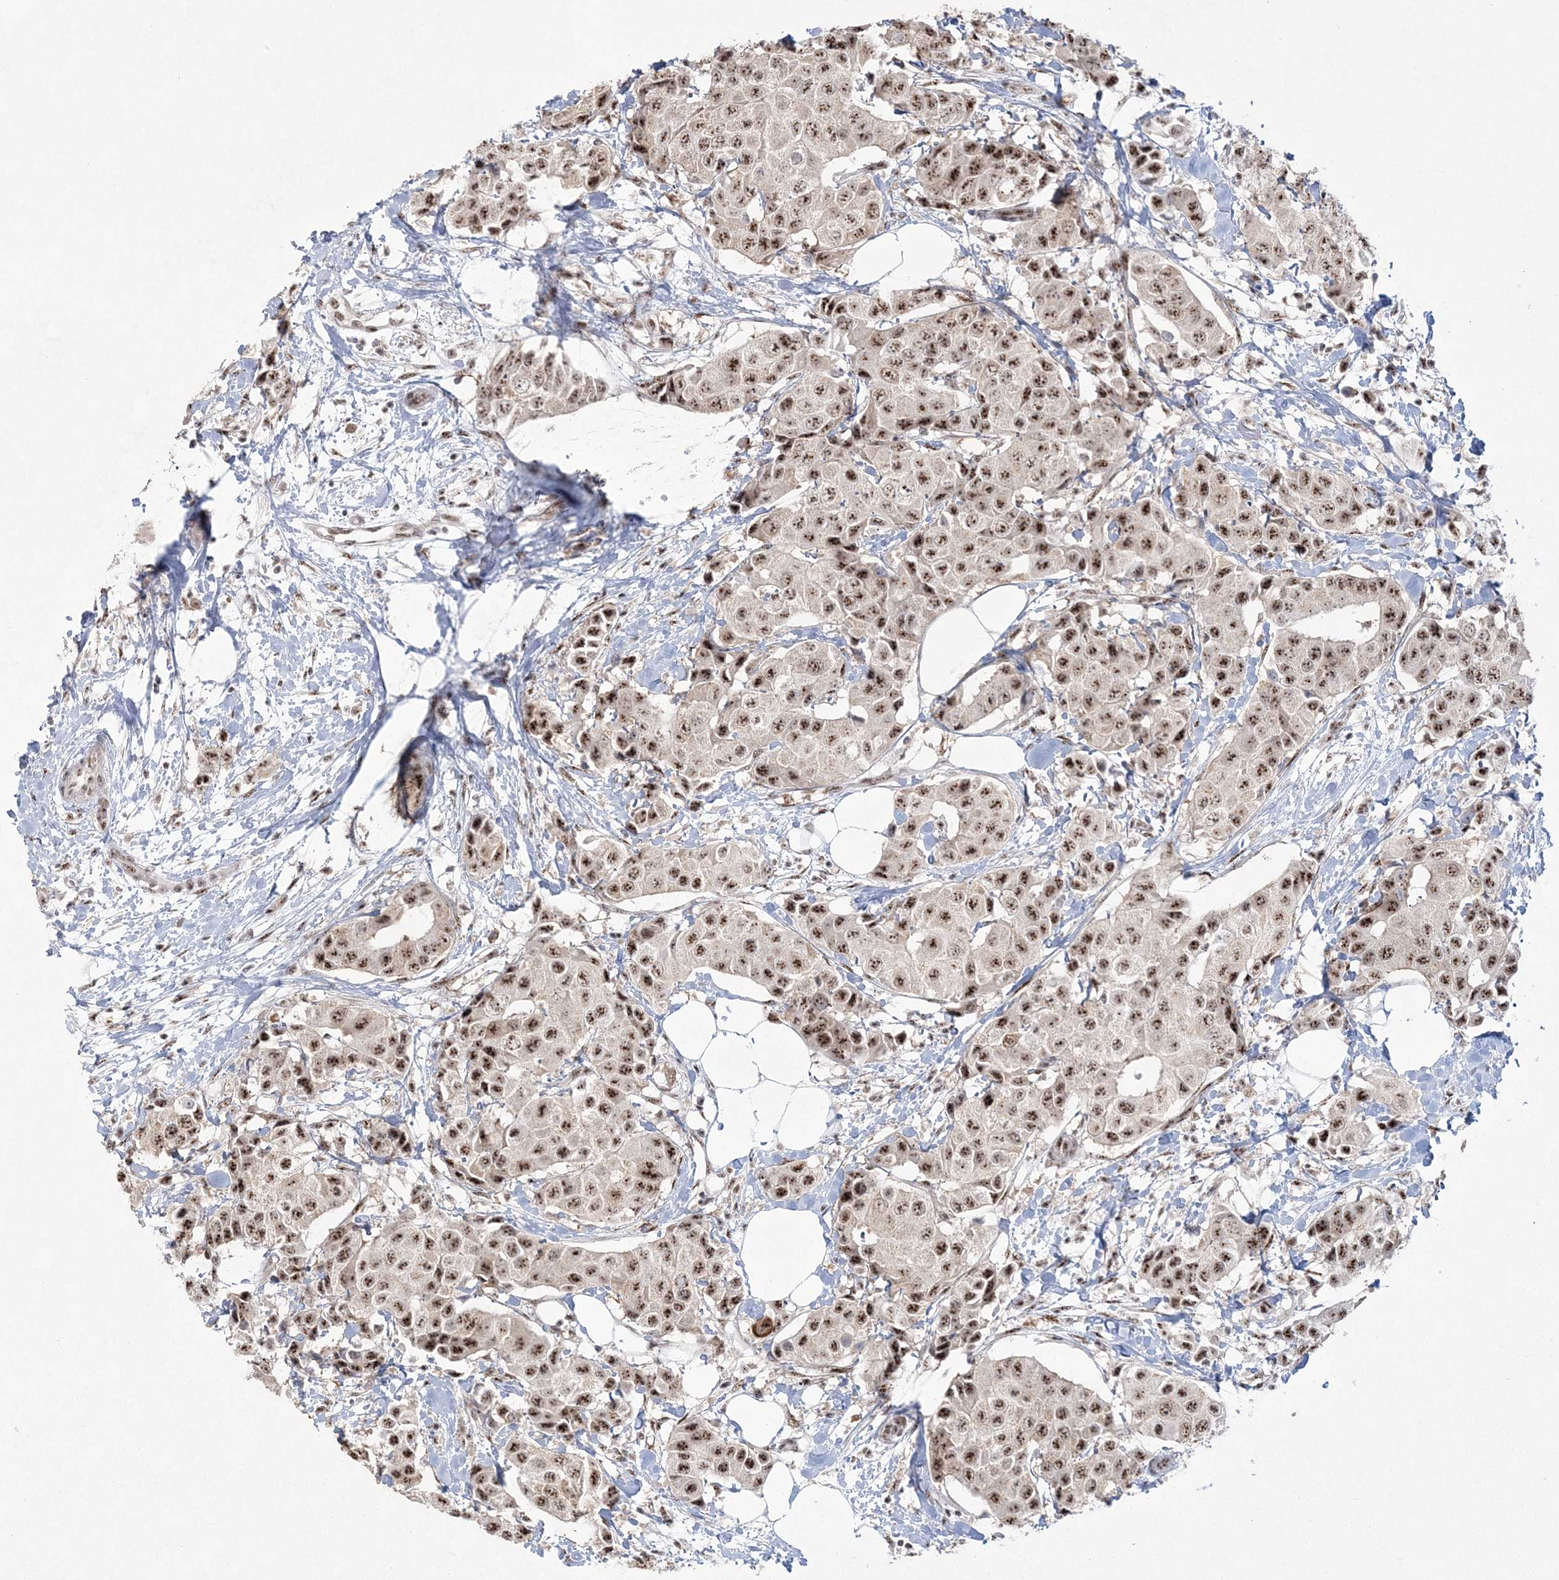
{"staining": {"intensity": "moderate", "quantity": ">75%", "location": "nuclear"}, "tissue": "breast cancer", "cell_type": "Tumor cells", "image_type": "cancer", "snomed": [{"axis": "morphology", "description": "Normal tissue, NOS"}, {"axis": "morphology", "description": "Duct carcinoma"}, {"axis": "topography", "description": "Breast"}], "caption": "High-power microscopy captured an immunohistochemistry (IHC) histopathology image of invasive ductal carcinoma (breast), revealing moderate nuclear expression in approximately >75% of tumor cells.", "gene": "KDM6B", "patient": {"sex": "female", "age": 39}}